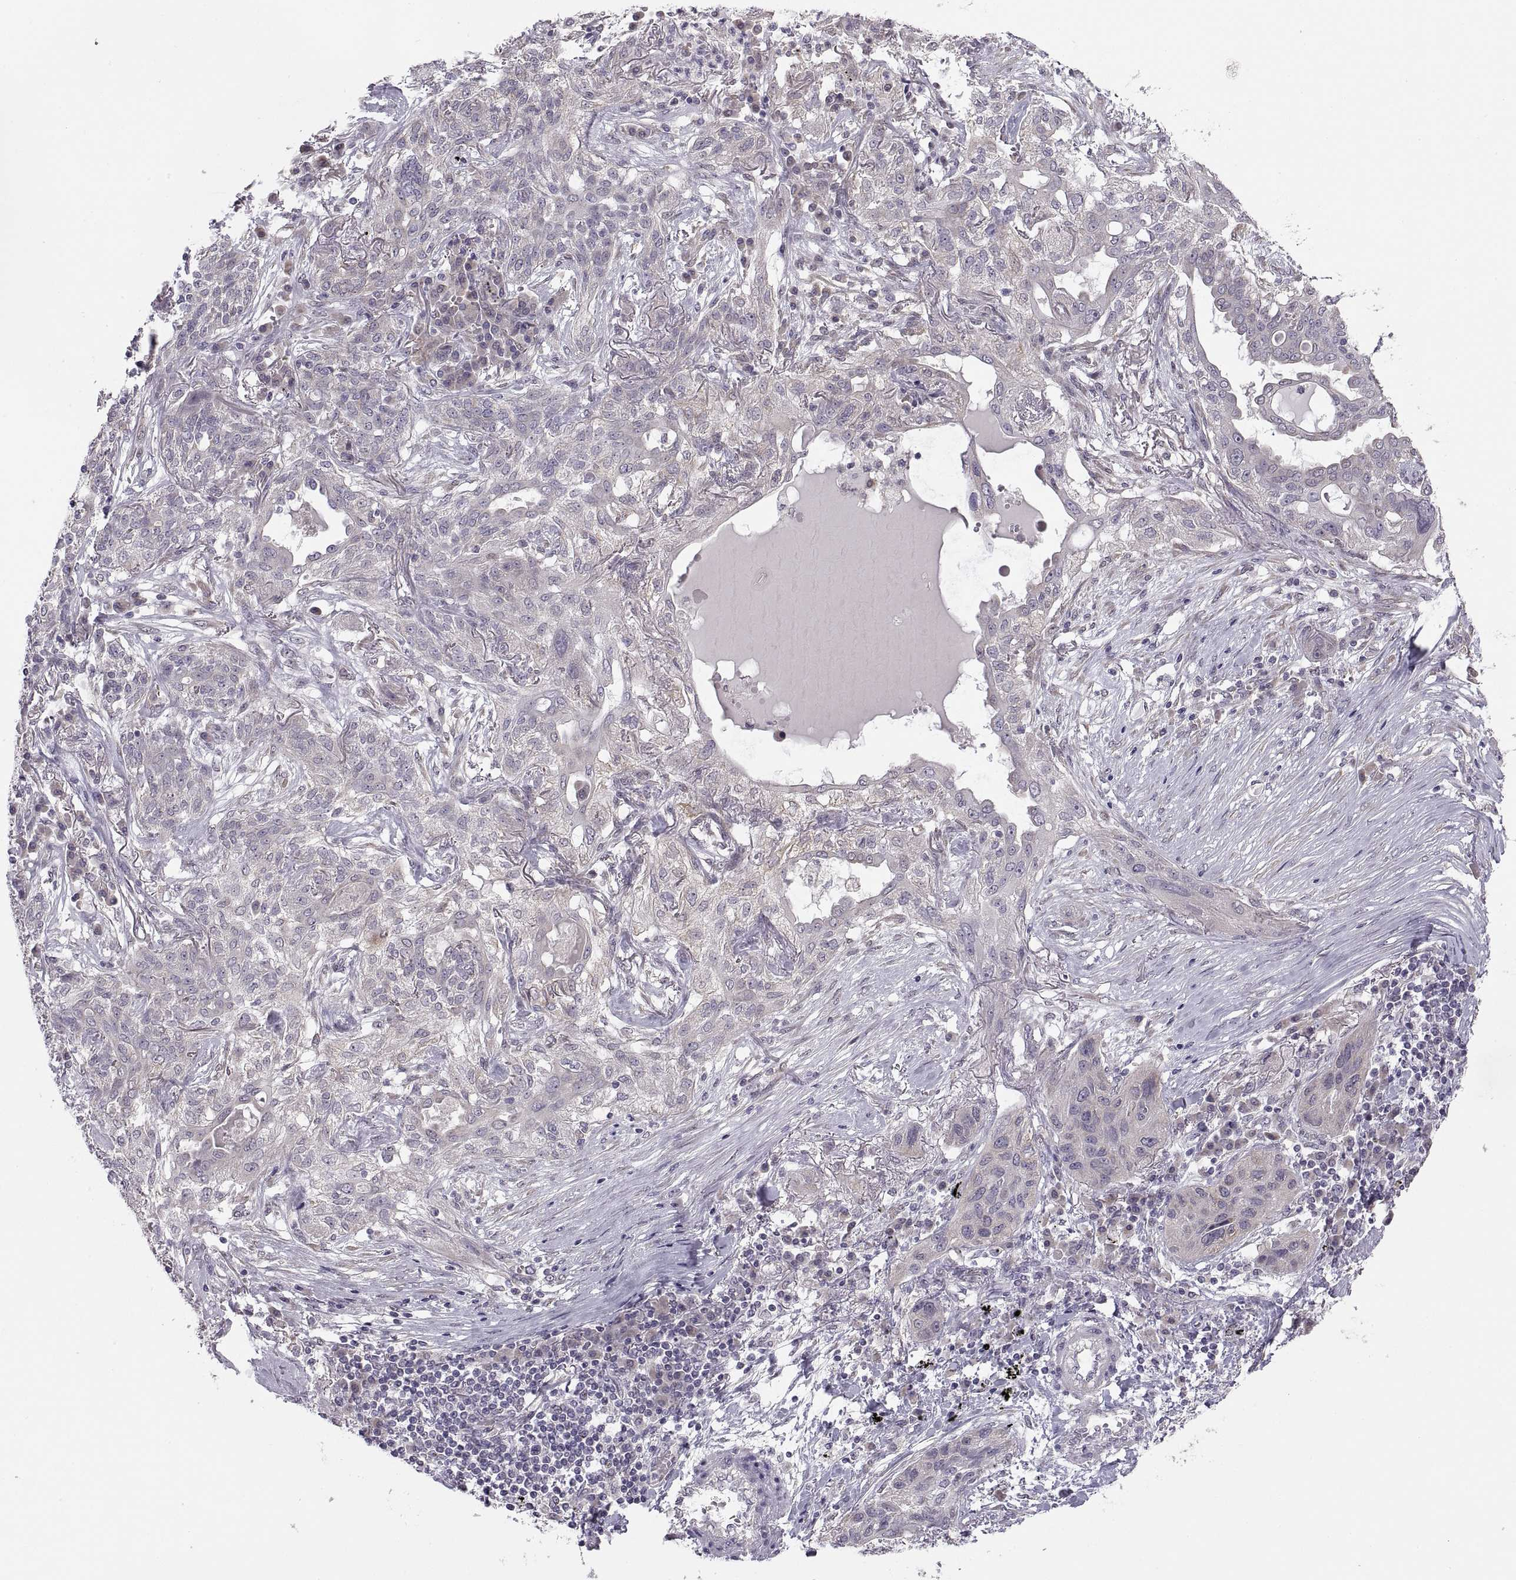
{"staining": {"intensity": "negative", "quantity": "none", "location": "none"}, "tissue": "lung cancer", "cell_type": "Tumor cells", "image_type": "cancer", "snomed": [{"axis": "morphology", "description": "Squamous cell carcinoma, NOS"}, {"axis": "topography", "description": "Lung"}], "caption": "Immunohistochemistry (IHC) of human lung cancer (squamous cell carcinoma) exhibits no staining in tumor cells.", "gene": "ACSBG2", "patient": {"sex": "female", "age": 70}}